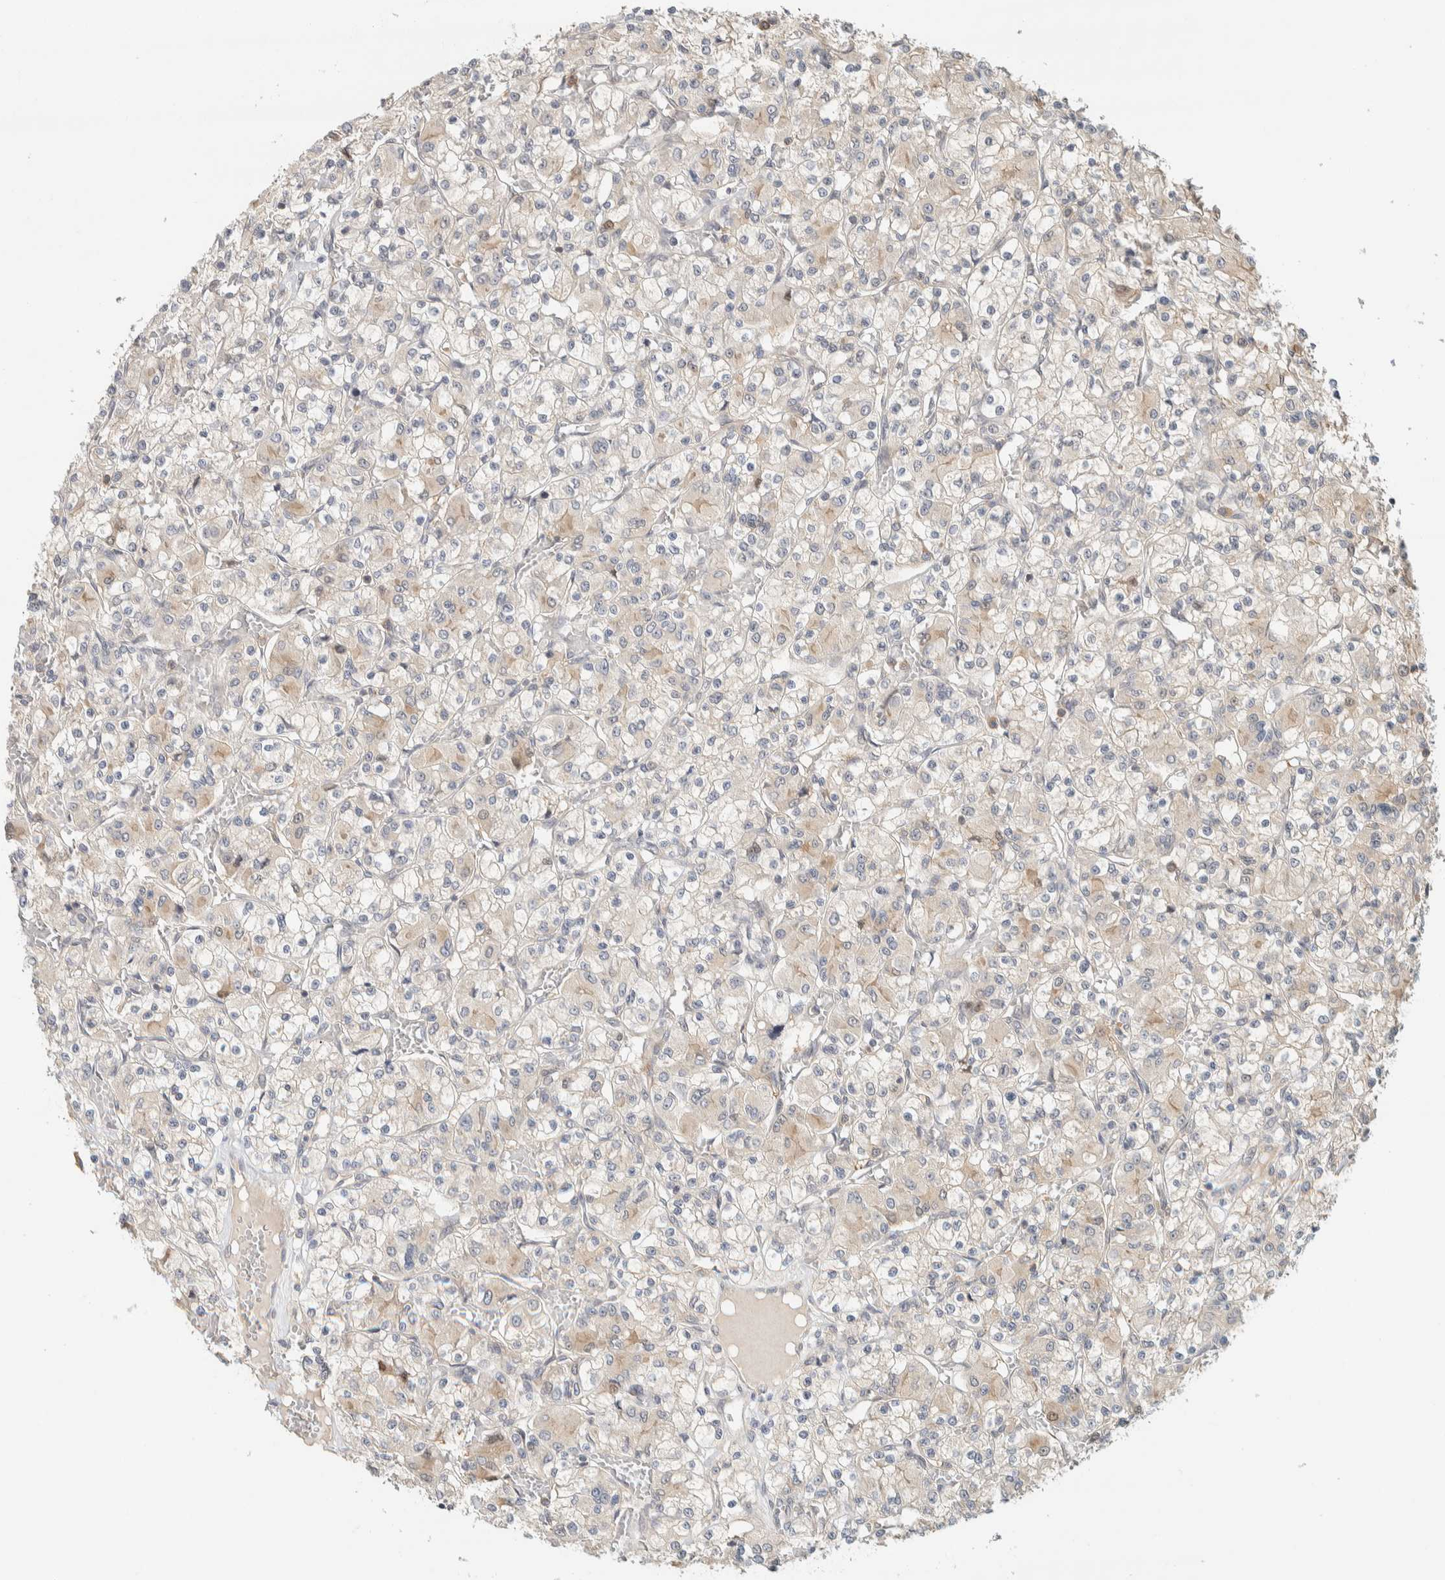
{"staining": {"intensity": "weak", "quantity": "<25%", "location": "cytoplasmic/membranous"}, "tissue": "renal cancer", "cell_type": "Tumor cells", "image_type": "cancer", "snomed": [{"axis": "morphology", "description": "Adenocarcinoma, NOS"}, {"axis": "topography", "description": "Kidney"}], "caption": "Immunohistochemistry (IHC) histopathology image of renal cancer (adenocarcinoma) stained for a protein (brown), which displays no expression in tumor cells.", "gene": "RAB11FIP1", "patient": {"sex": "female", "age": 59}}